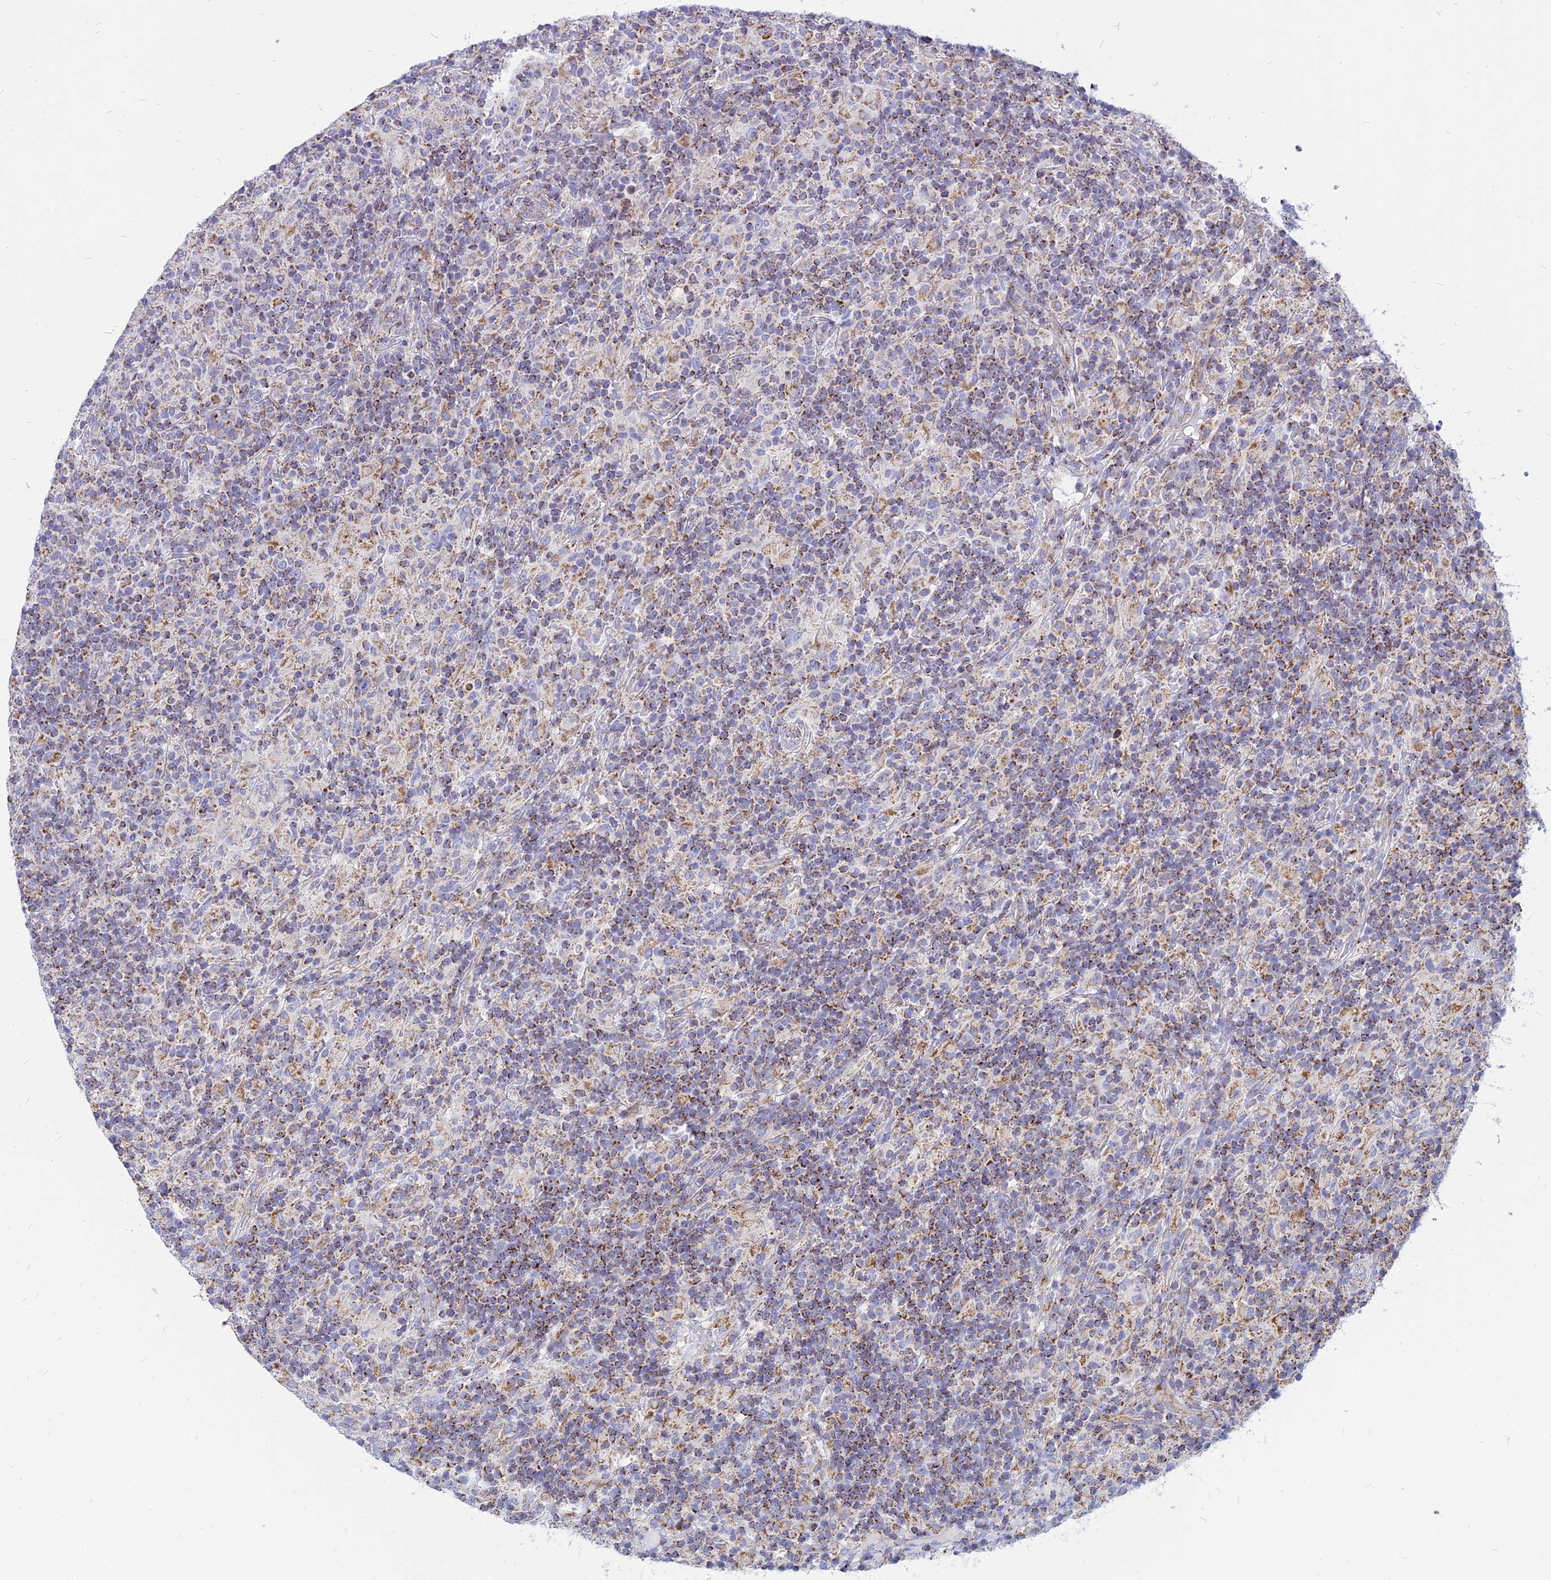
{"staining": {"intensity": "moderate", "quantity": "25%-75%", "location": "cytoplasmic/membranous"}, "tissue": "lymphoma", "cell_type": "Tumor cells", "image_type": "cancer", "snomed": [{"axis": "morphology", "description": "Hodgkin's disease, NOS"}, {"axis": "topography", "description": "Lymph node"}], "caption": "A medium amount of moderate cytoplasmic/membranous positivity is appreciated in approximately 25%-75% of tumor cells in Hodgkin's disease tissue.", "gene": "PACC1", "patient": {"sex": "male", "age": 70}}